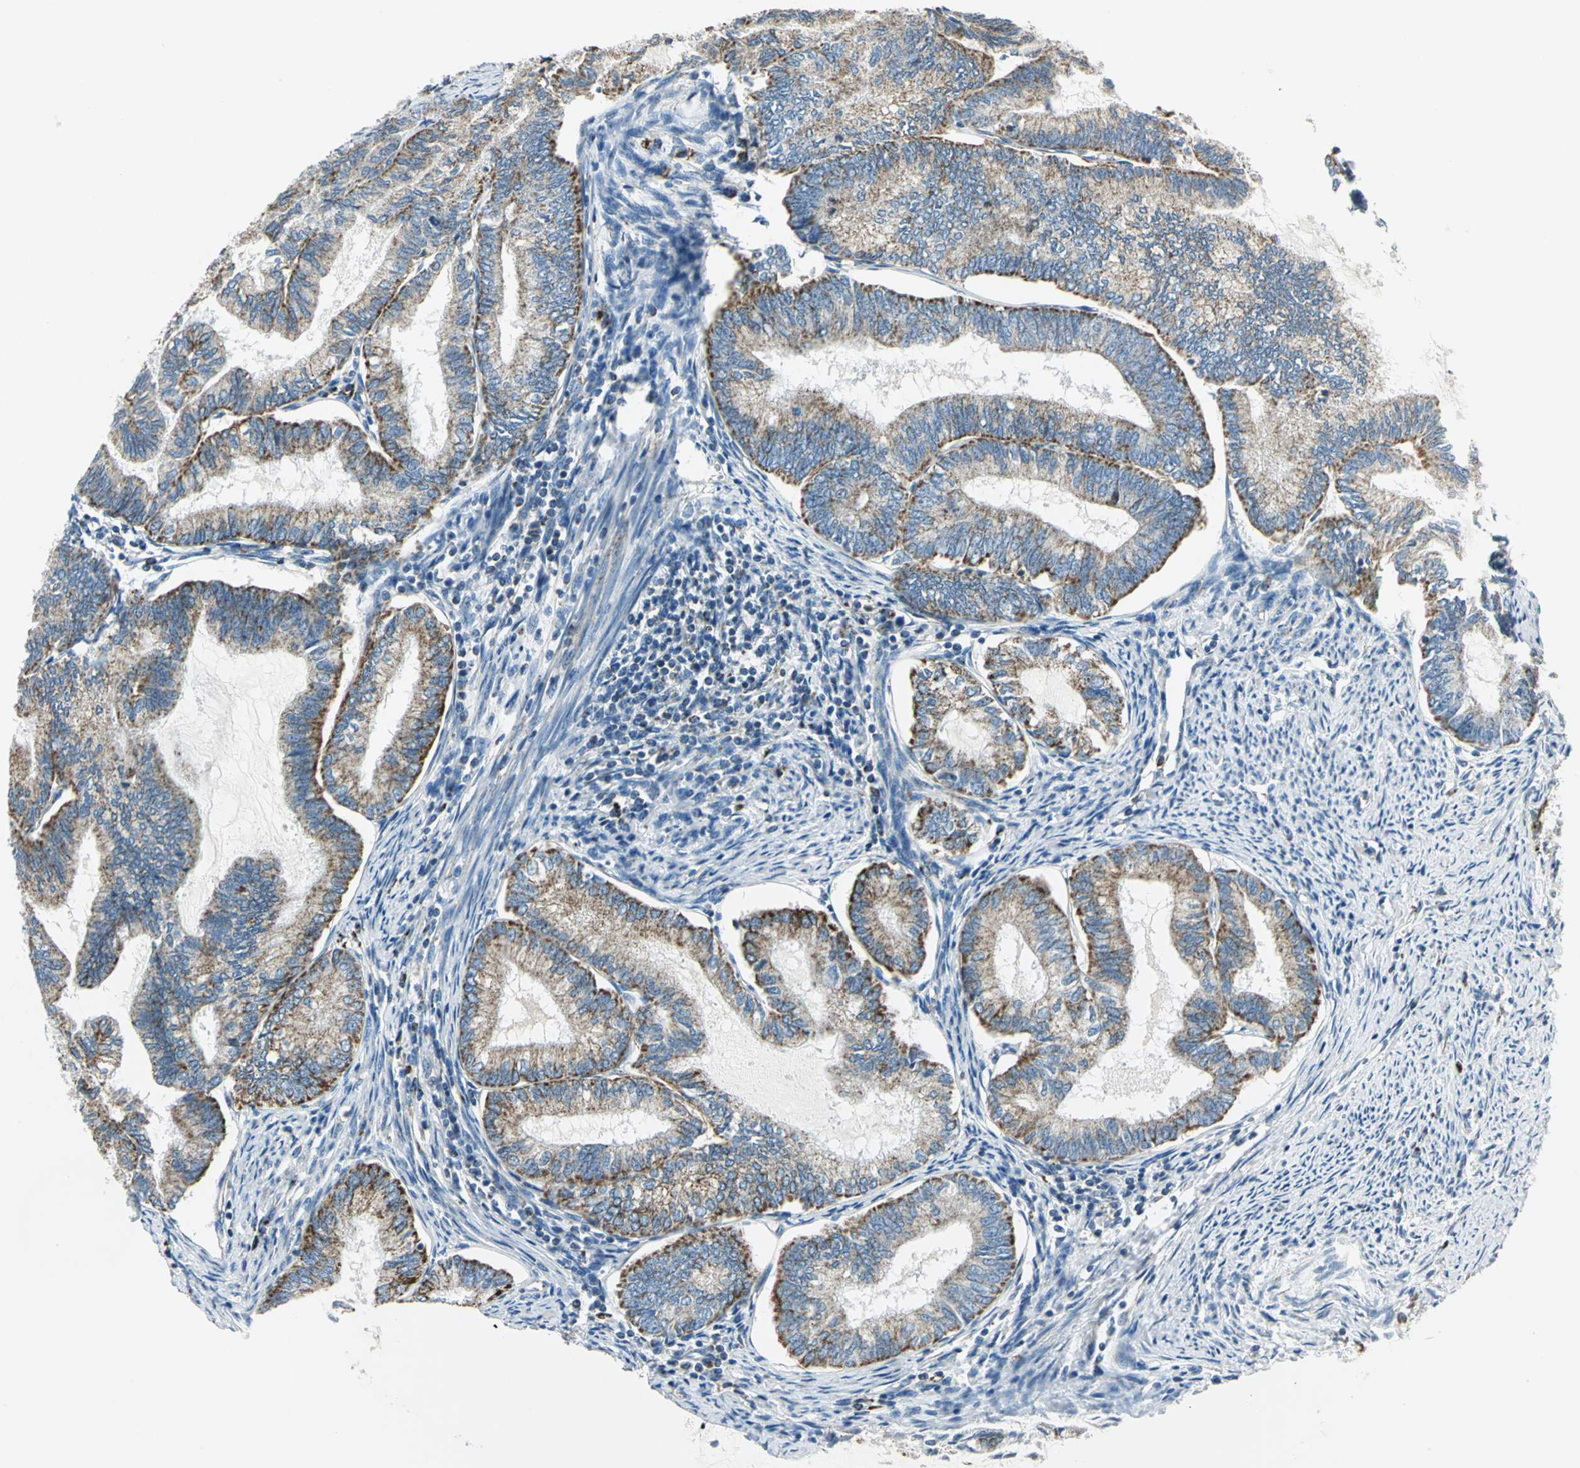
{"staining": {"intensity": "strong", "quantity": "25%-75%", "location": "cytoplasmic/membranous"}, "tissue": "endometrial cancer", "cell_type": "Tumor cells", "image_type": "cancer", "snomed": [{"axis": "morphology", "description": "Adenocarcinoma, NOS"}, {"axis": "topography", "description": "Endometrium"}], "caption": "Immunohistochemical staining of adenocarcinoma (endometrial) shows high levels of strong cytoplasmic/membranous expression in approximately 25%-75% of tumor cells.", "gene": "ACADM", "patient": {"sex": "female", "age": 86}}